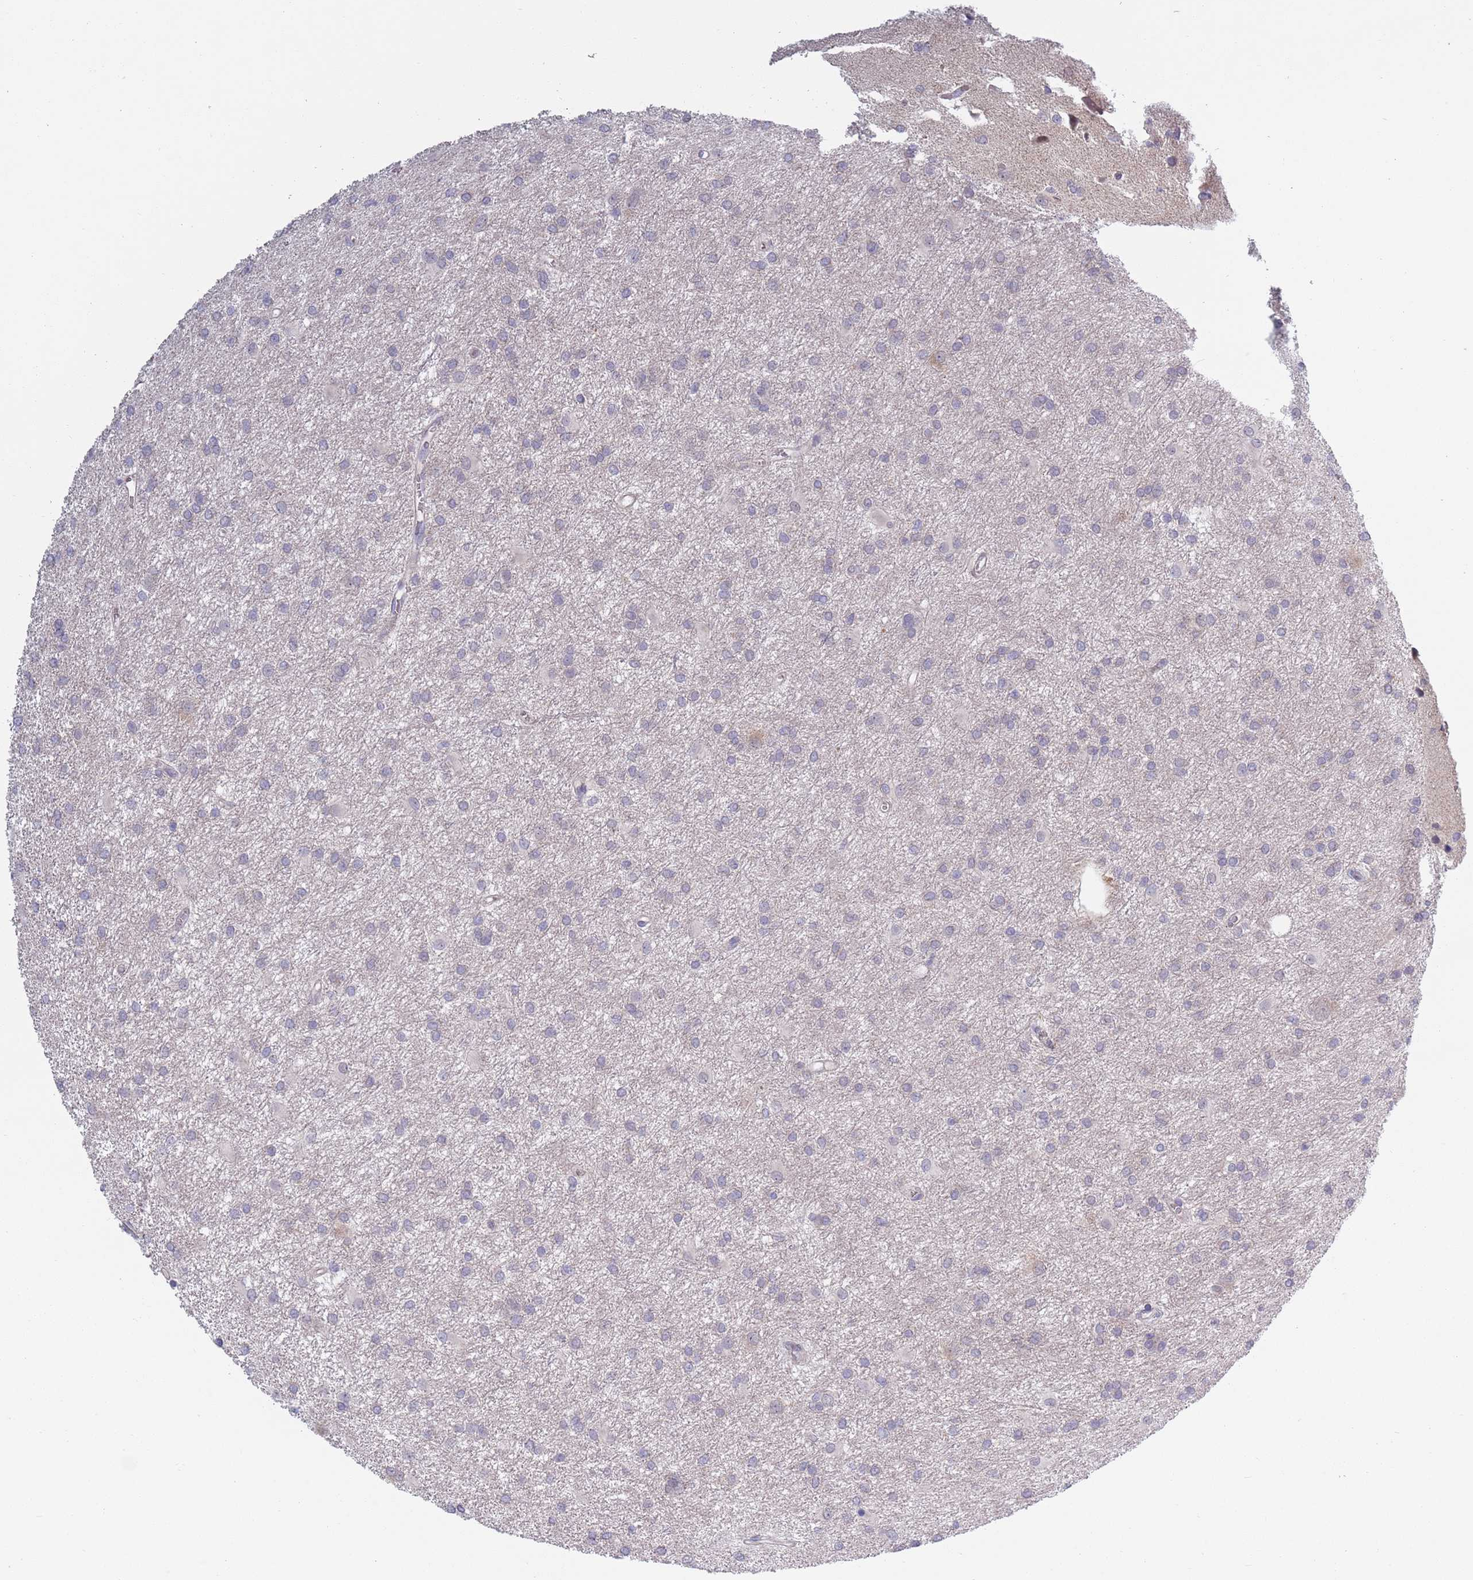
{"staining": {"intensity": "negative", "quantity": "none", "location": "none"}, "tissue": "glioma", "cell_type": "Tumor cells", "image_type": "cancer", "snomed": [{"axis": "morphology", "description": "Glioma, malignant, High grade"}, {"axis": "topography", "description": "Brain"}], "caption": "Glioma was stained to show a protein in brown. There is no significant staining in tumor cells. (Stains: DAB (3,3'-diaminobenzidine) immunohistochemistry (IHC) with hematoxylin counter stain, Microscopy: brightfield microscopy at high magnification).", "gene": "TYW1", "patient": {"sex": "female", "age": 50}}